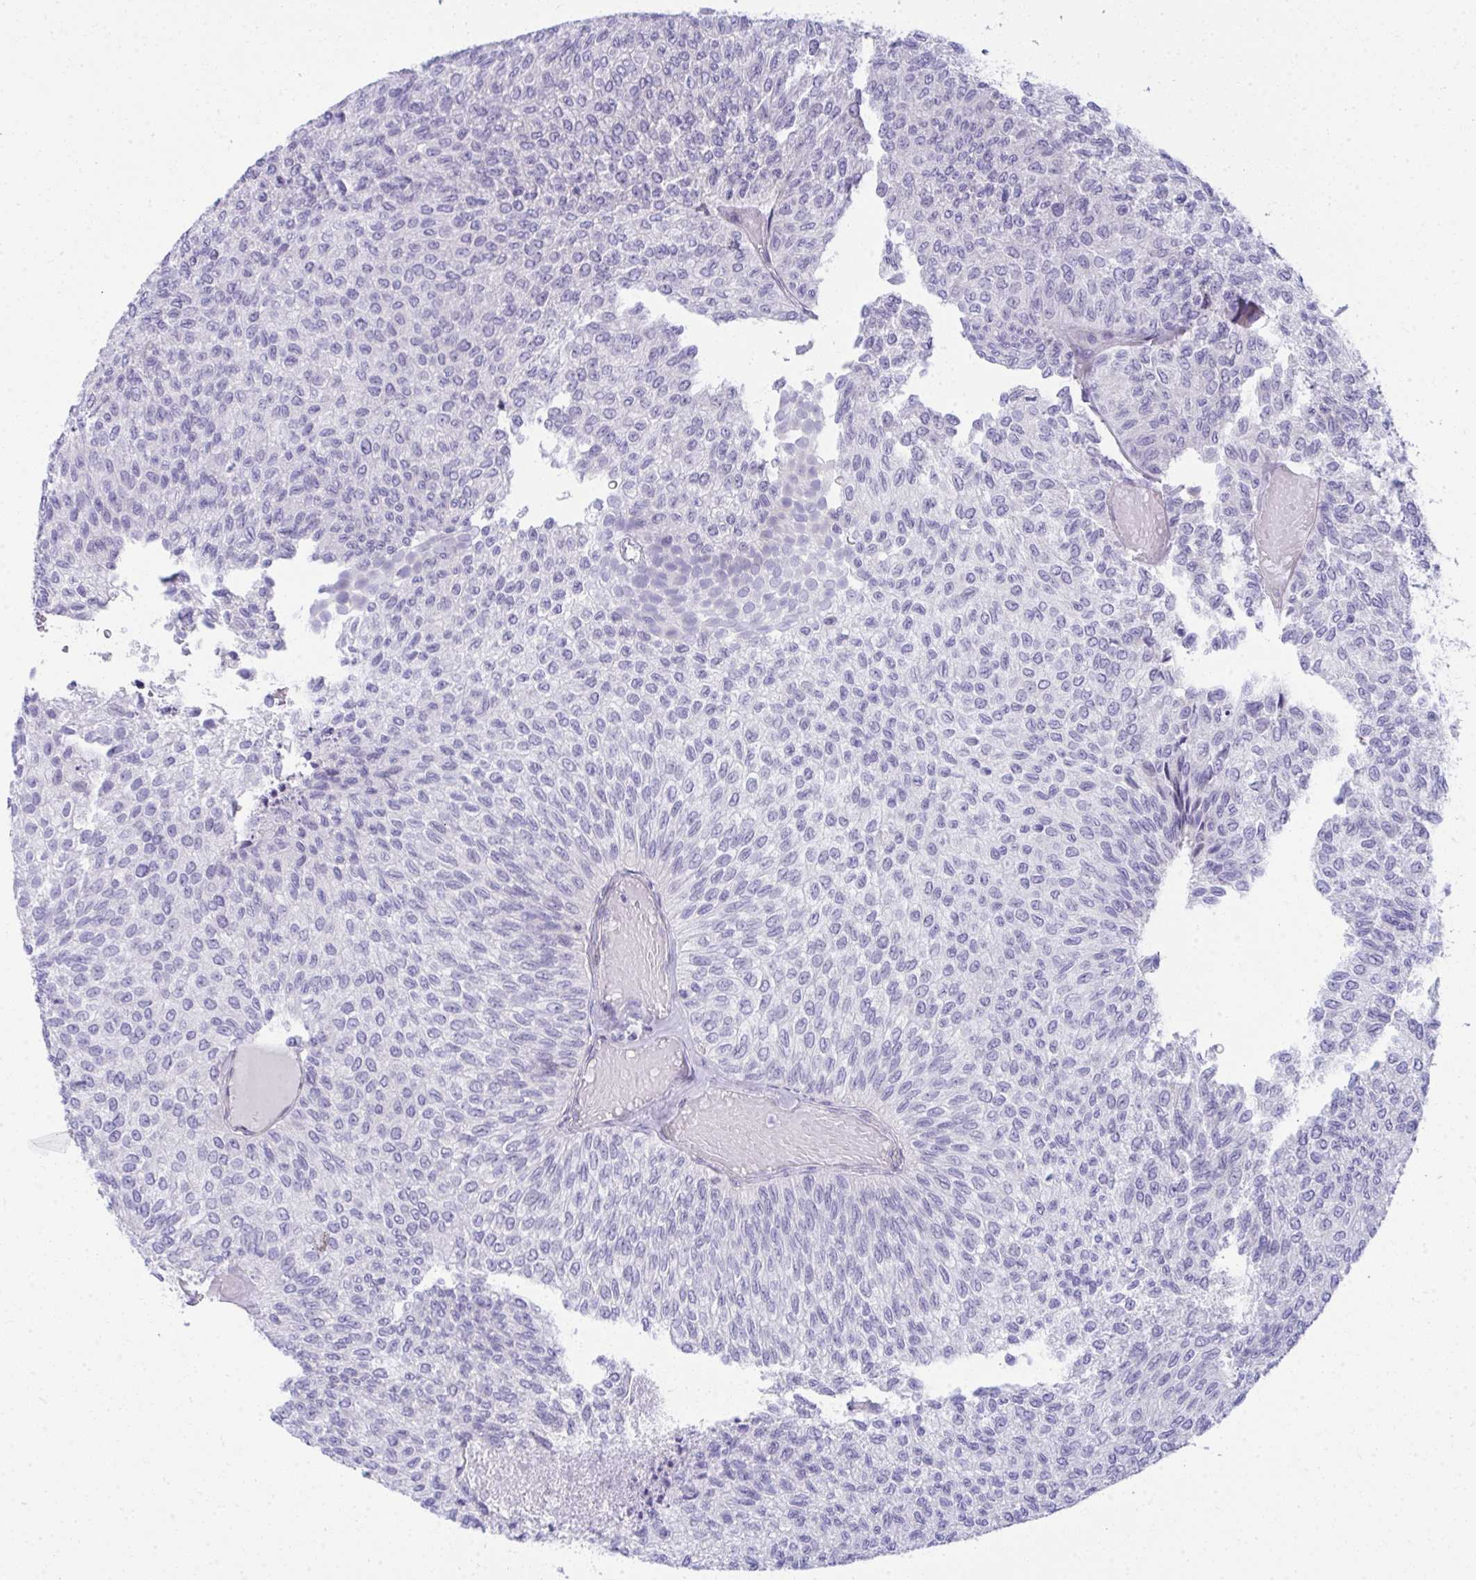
{"staining": {"intensity": "negative", "quantity": "none", "location": "none"}, "tissue": "urothelial cancer", "cell_type": "Tumor cells", "image_type": "cancer", "snomed": [{"axis": "morphology", "description": "Urothelial carcinoma, Low grade"}, {"axis": "topography", "description": "Urinary bladder"}], "caption": "IHC histopathology image of human urothelial cancer stained for a protein (brown), which demonstrates no expression in tumor cells.", "gene": "PUS7L", "patient": {"sex": "male", "age": 78}}